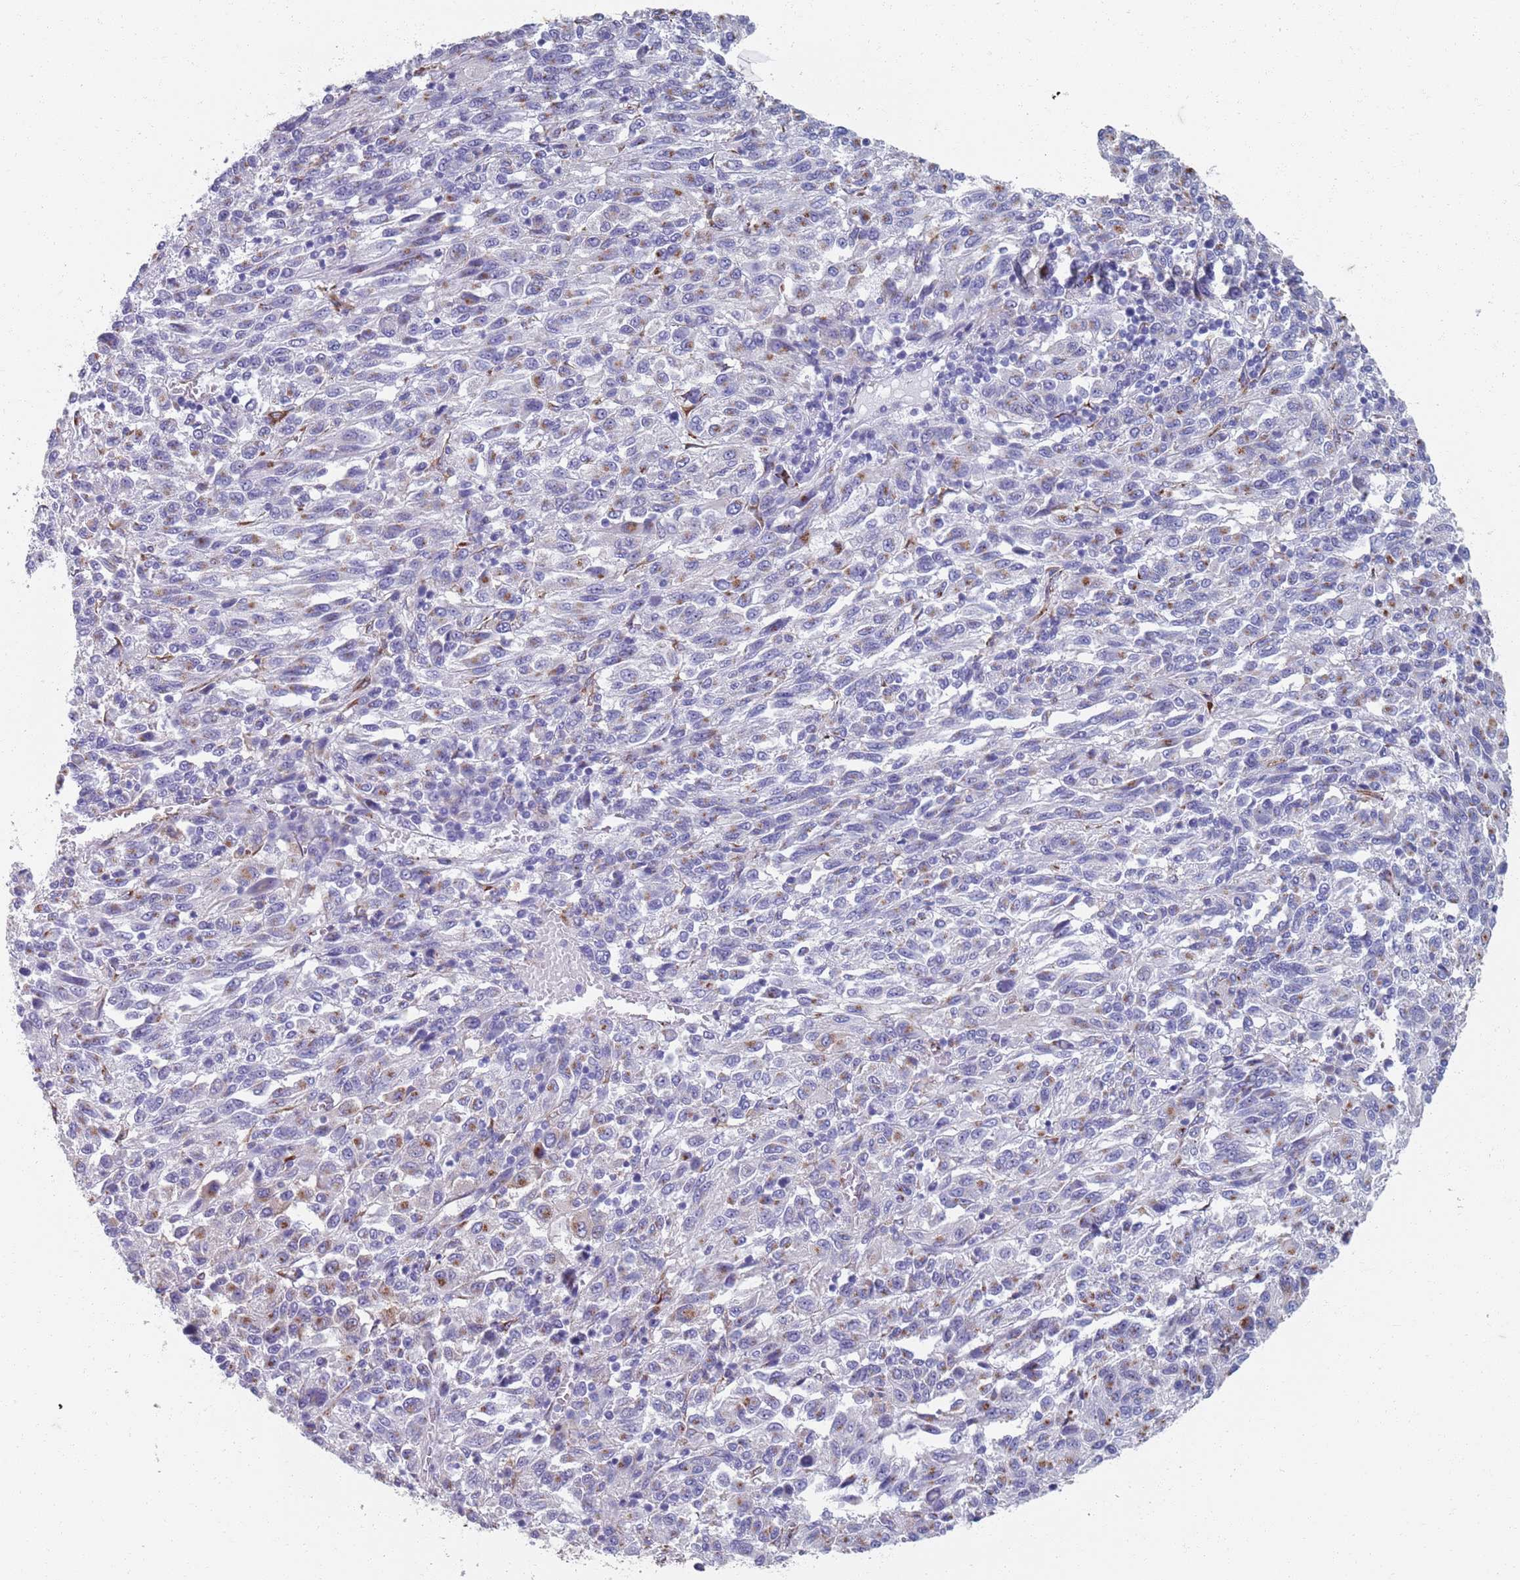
{"staining": {"intensity": "moderate", "quantity": "<25%", "location": "cytoplasmic/membranous"}, "tissue": "melanoma", "cell_type": "Tumor cells", "image_type": "cancer", "snomed": [{"axis": "morphology", "description": "Malignant melanoma, Metastatic site"}, {"axis": "topography", "description": "Lung"}], "caption": "Immunohistochemistry image of neoplastic tissue: malignant melanoma (metastatic site) stained using immunohistochemistry (IHC) shows low levels of moderate protein expression localized specifically in the cytoplasmic/membranous of tumor cells, appearing as a cytoplasmic/membranous brown color.", "gene": "PLOD1", "patient": {"sex": "male", "age": 64}}